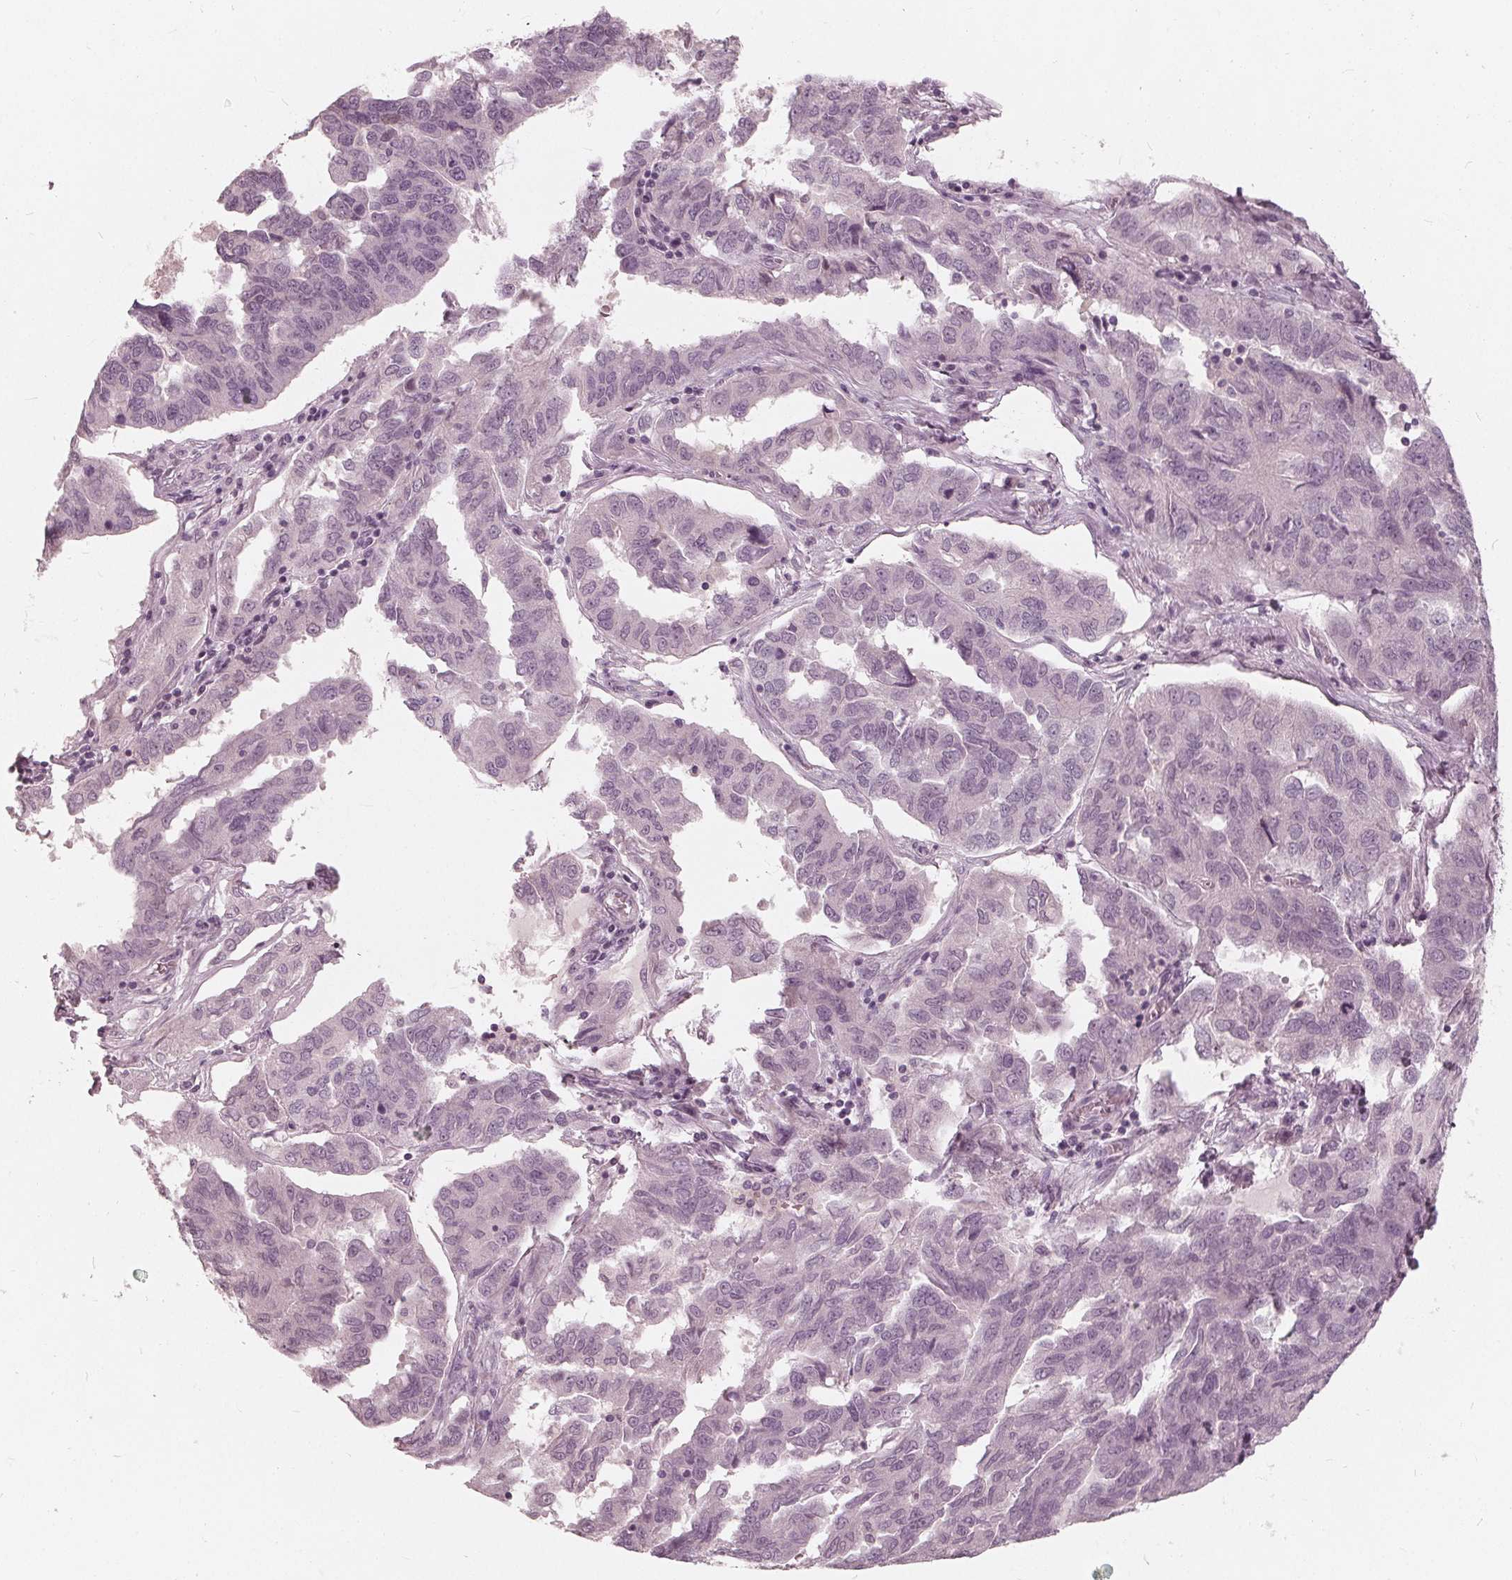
{"staining": {"intensity": "negative", "quantity": "none", "location": "none"}, "tissue": "ovarian cancer", "cell_type": "Tumor cells", "image_type": "cancer", "snomed": [{"axis": "morphology", "description": "Cystadenocarcinoma, serous, NOS"}, {"axis": "topography", "description": "Ovary"}], "caption": "IHC photomicrograph of serous cystadenocarcinoma (ovarian) stained for a protein (brown), which demonstrates no positivity in tumor cells.", "gene": "SAT2", "patient": {"sex": "female", "age": 64}}